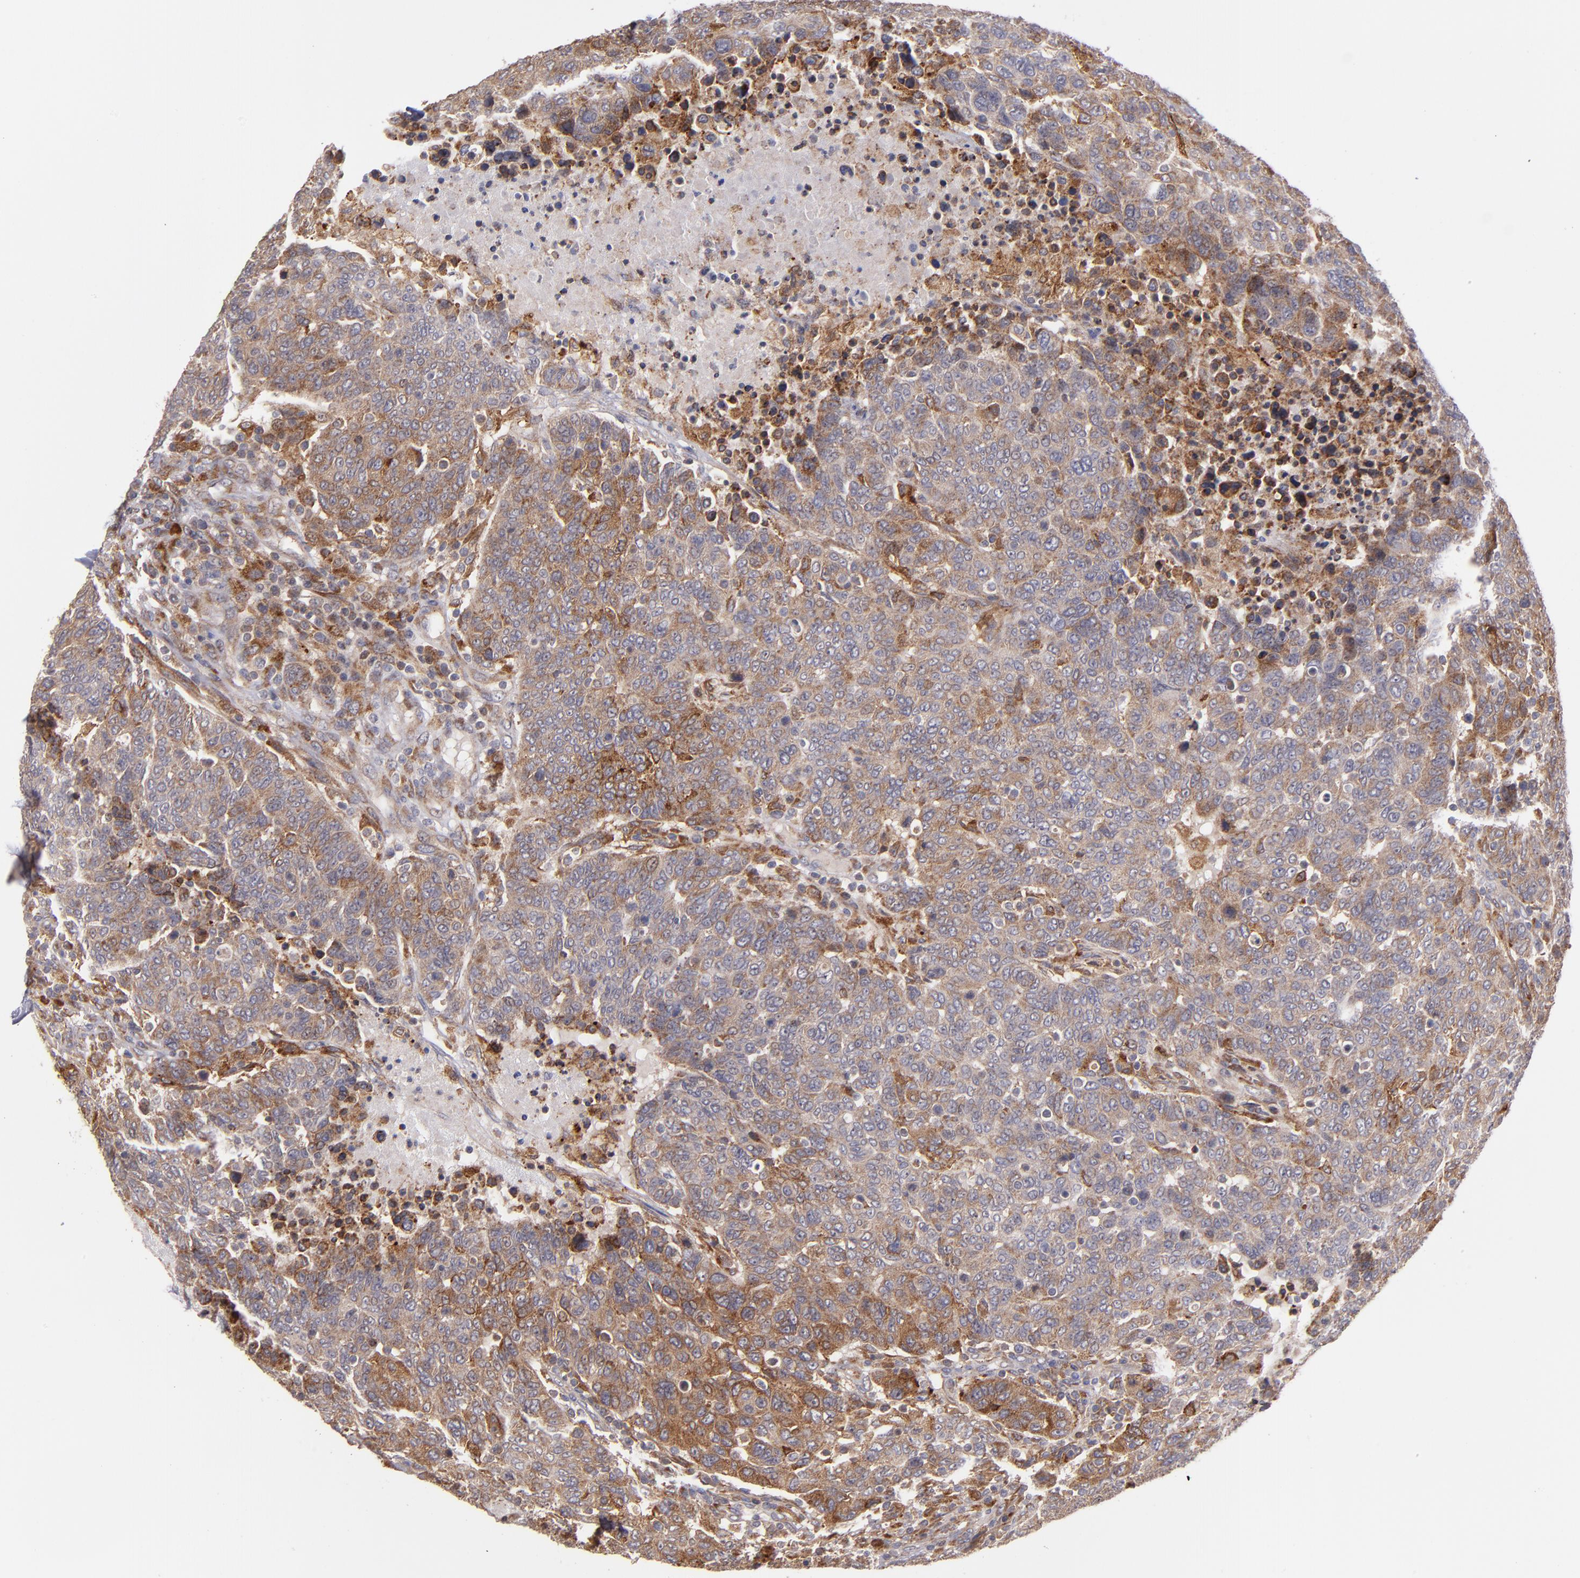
{"staining": {"intensity": "moderate", "quantity": "25%-75%", "location": "cytoplasmic/membranous"}, "tissue": "breast cancer", "cell_type": "Tumor cells", "image_type": "cancer", "snomed": [{"axis": "morphology", "description": "Duct carcinoma"}, {"axis": "topography", "description": "Breast"}], "caption": "Immunohistochemistry photomicrograph of human breast cancer stained for a protein (brown), which reveals medium levels of moderate cytoplasmic/membranous staining in about 25%-75% of tumor cells.", "gene": "IFIH1", "patient": {"sex": "female", "age": 37}}